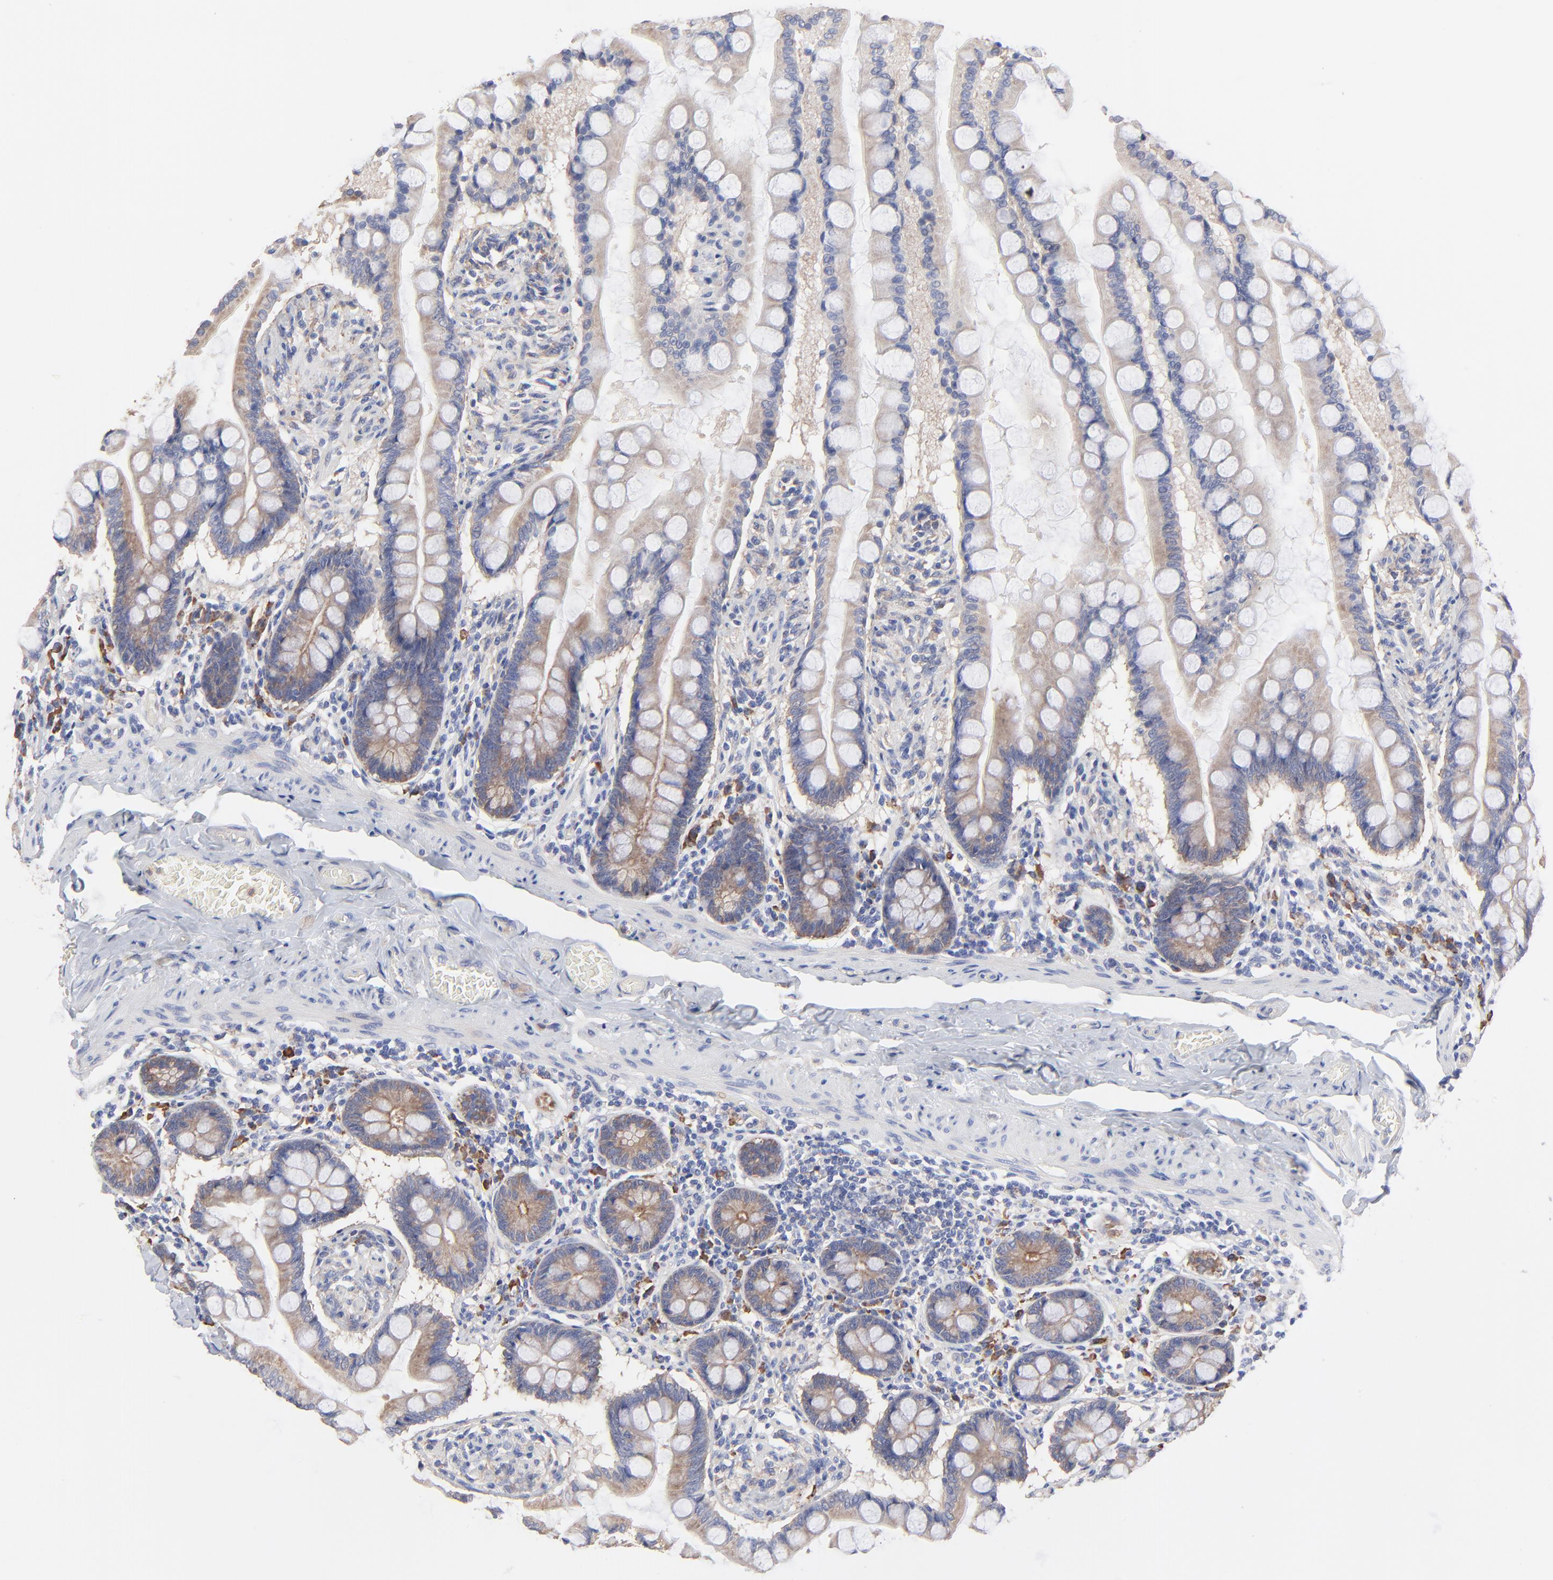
{"staining": {"intensity": "moderate", "quantity": ">75%", "location": "cytoplasmic/membranous"}, "tissue": "small intestine", "cell_type": "Glandular cells", "image_type": "normal", "snomed": [{"axis": "morphology", "description": "Normal tissue, NOS"}, {"axis": "topography", "description": "Small intestine"}], "caption": "Immunohistochemistry (IHC) (DAB (3,3'-diaminobenzidine)) staining of normal human small intestine demonstrates moderate cytoplasmic/membranous protein expression in about >75% of glandular cells.", "gene": "PPFIBP2", "patient": {"sex": "male", "age": 41}}